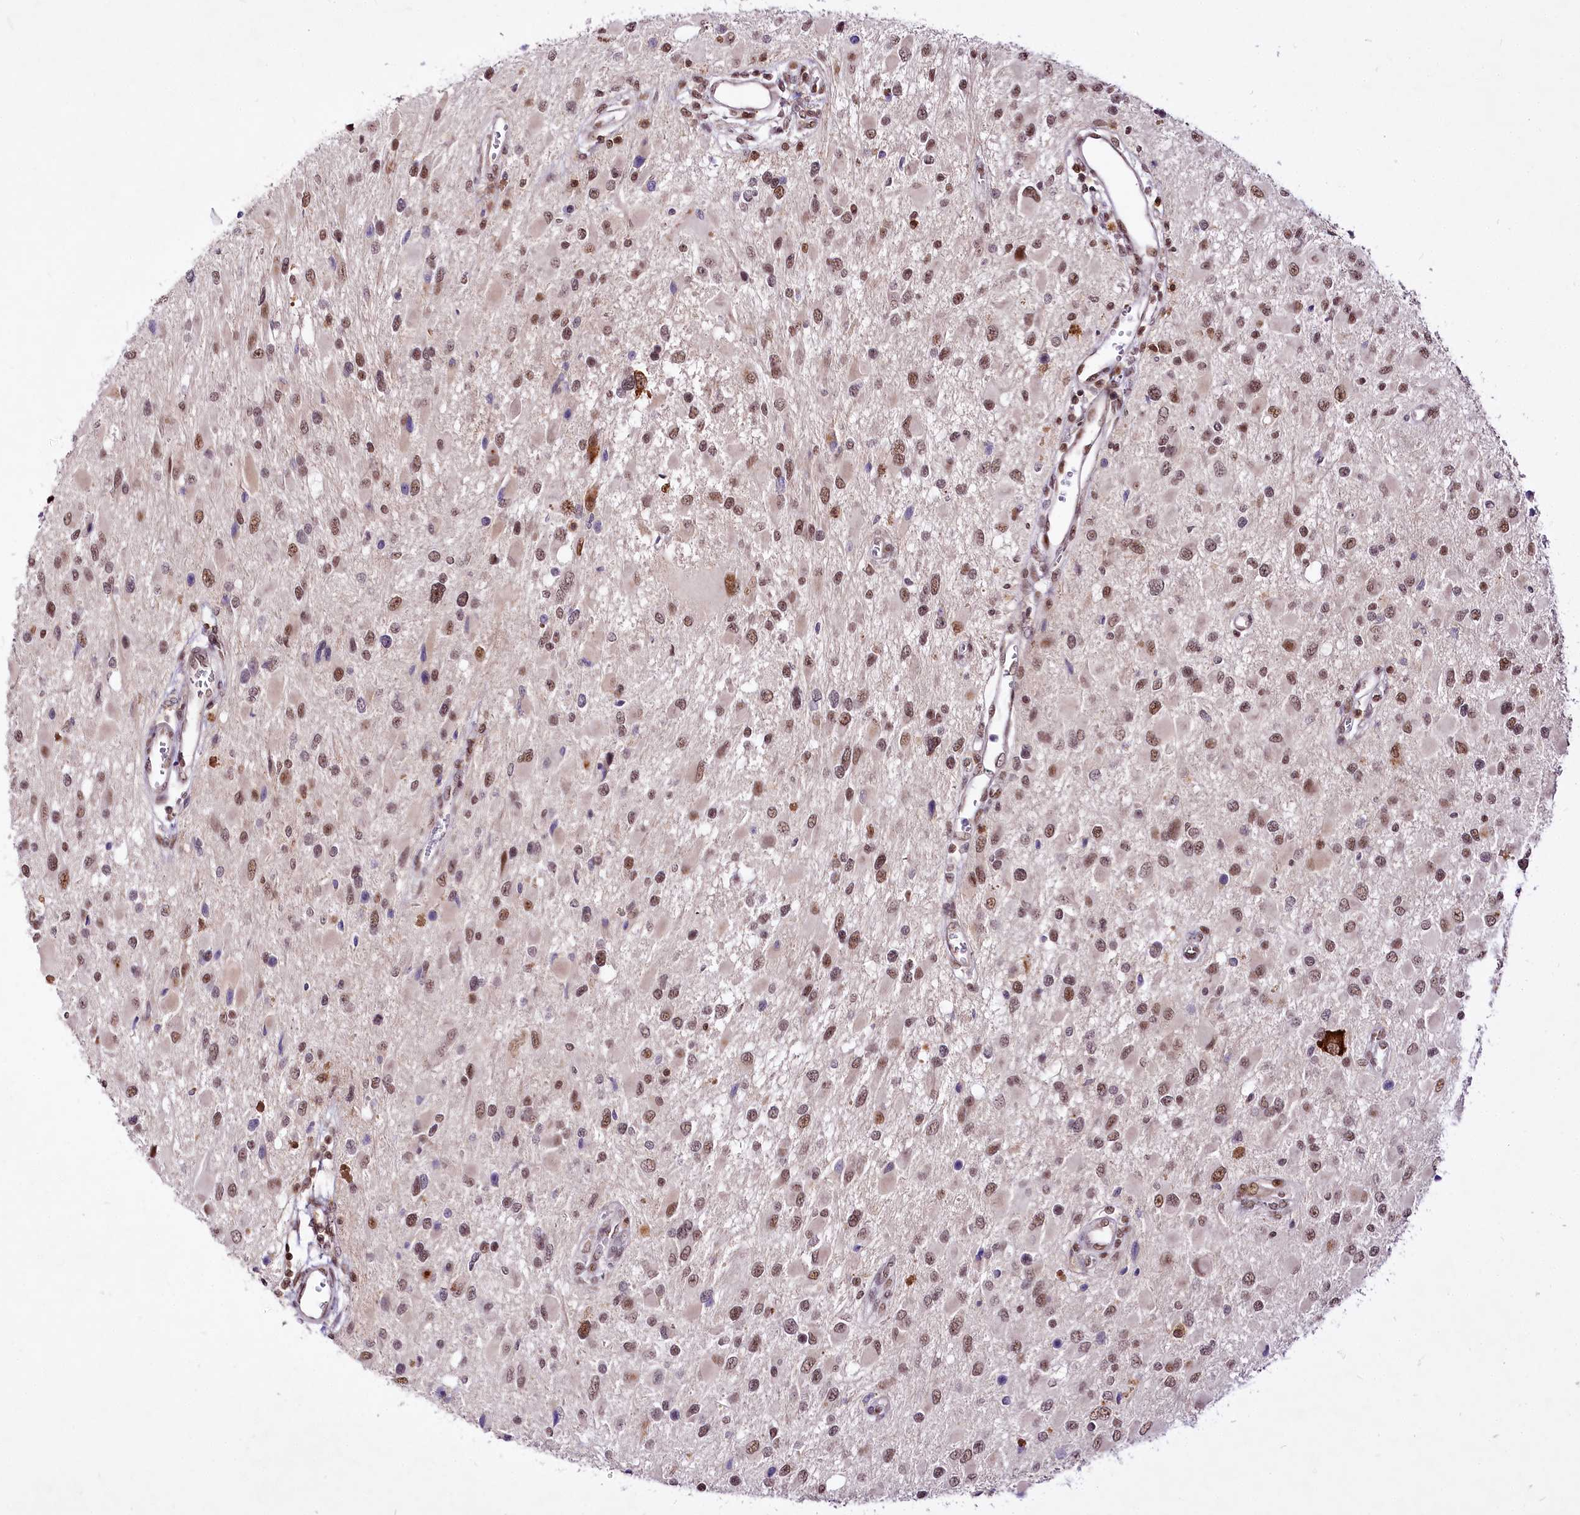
{"staining": {"intensity": "moderate", "quantity": ">75%", "location": "nuclear"}, "tissue": "glioma", "cell_type": "Tumor cells", "image_type": "cancer", "snomed": [{"axis": "morphology", "description": "Glioma, malignant, High grade"}, {"axis": "topography", "description": "Brain"}], "caption": "Glioma stained with a protein marker displays moderate staining in tumor cells.", "gene": "POLA2", "patient": {"sex": "male", "age": 53}}